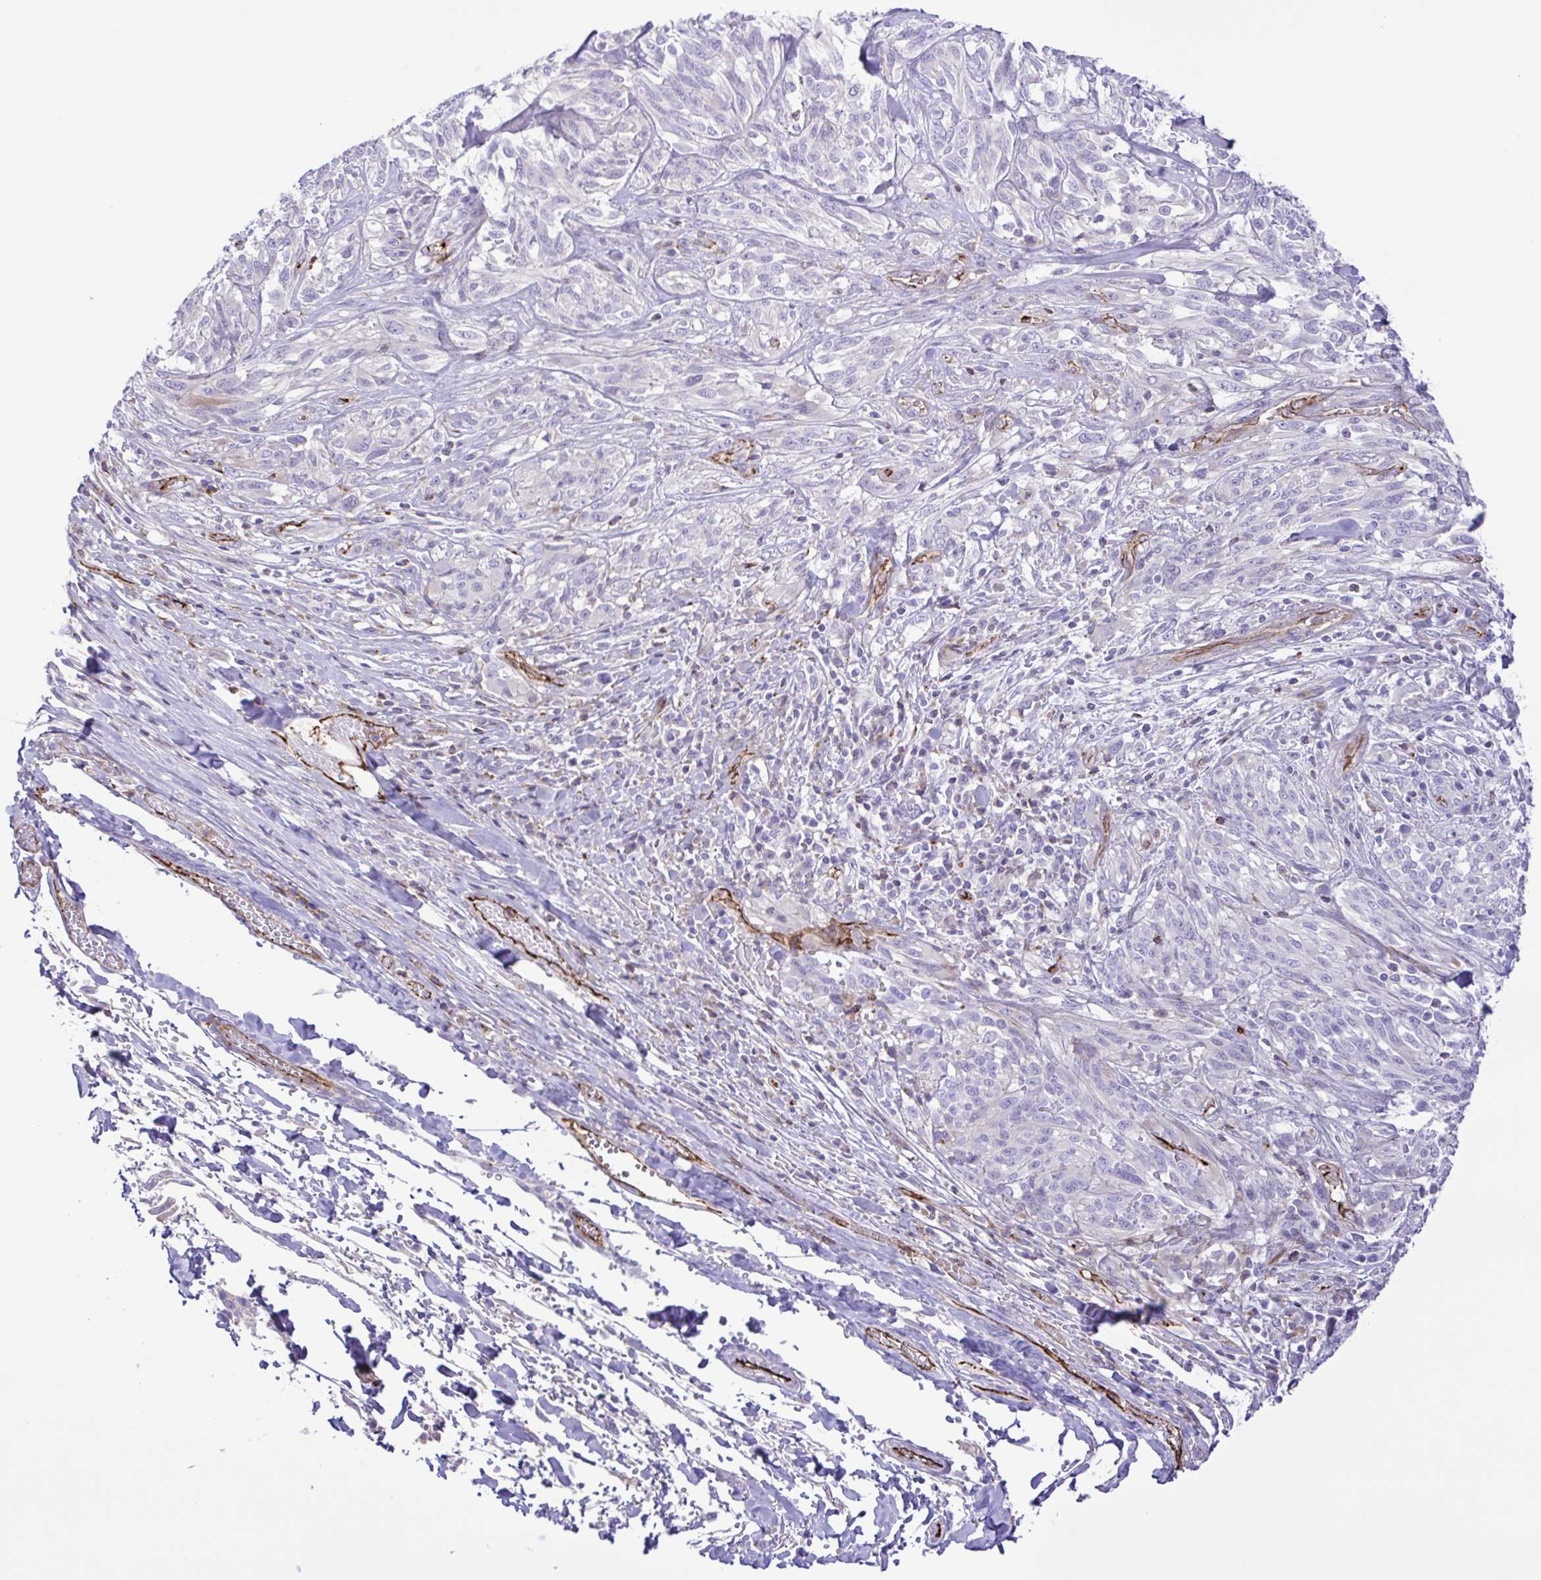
{"staining": {"intensity": "negative", "quantity": "none", "location": "none"}, "tissue": "melanoma", "cell_type": "Tumor cells", "image_type": "cancer", "snomed": [{"axis": "morphology", "description": "Malignant melanoma, NOS"}, {"axis": "topography", "description": "Skin"}], "caption": "A histopathology image of malignant melanoma stained for a protein reveals no brown staining in tumor cells.", "gene": "FLT1", "patient": {"sex": "female", "age": 91}}